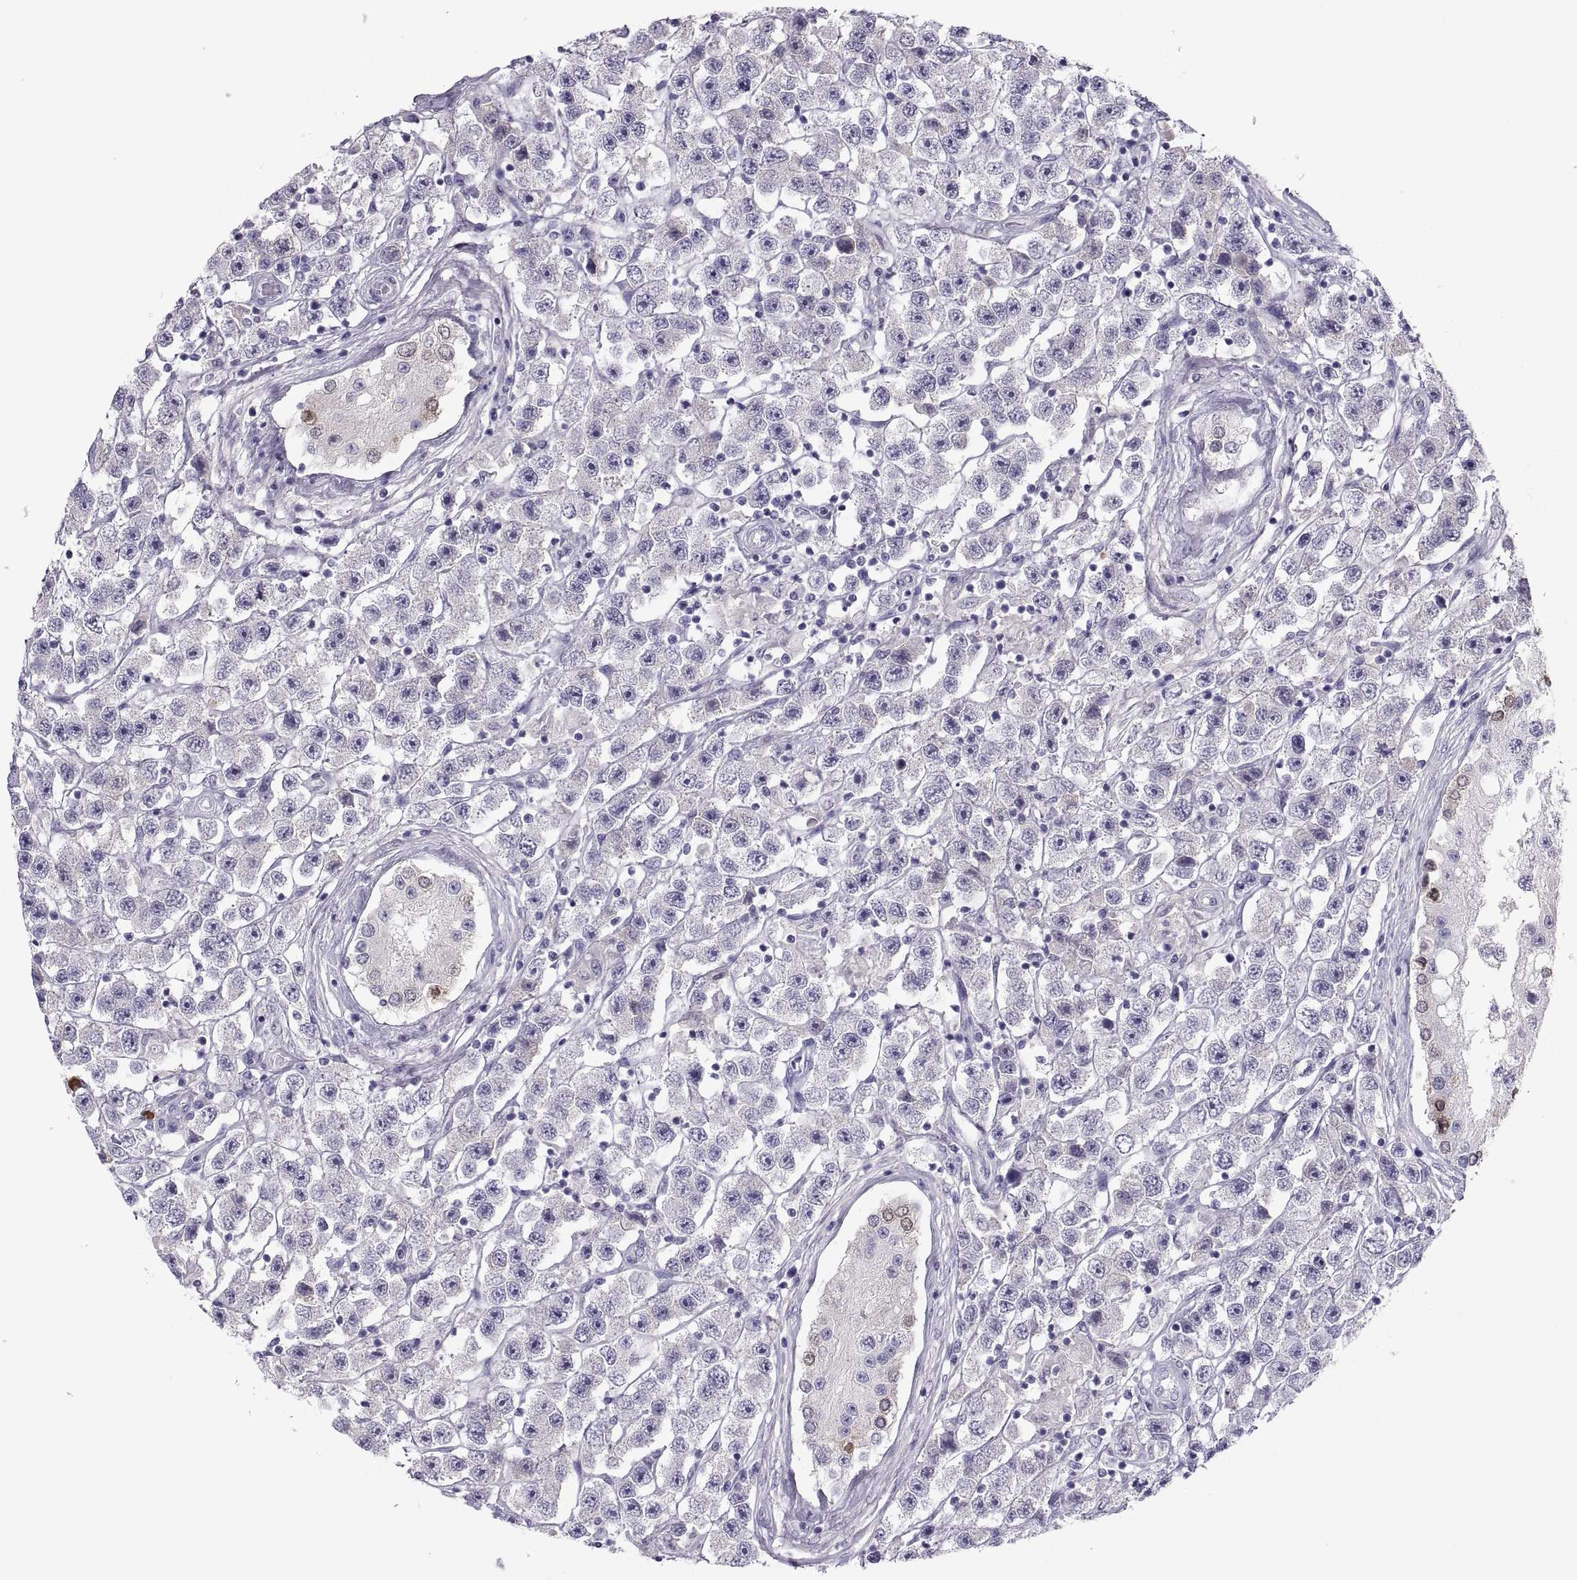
{"staining": {"intensity": "negative", "quantity": "none", "location": "none"}, "tissue": "testis cancer", "cell_type": "Tumor cells", "image_type": "cancer", "snomed": [{"axis": "morphology", "description": "Seminoma, NOS"}, {"axis": "topography", "description": "Testis"}], "caption": "A high-resolution photomicrograph shows IHC staining of testis cancer, which demonstrates no significant staining in tumor cells. Brightfield microscopy of immunohistochemistry stained with DAB (3,3'-diaminobenzidine) (brown) and hematoxylin (blue), captured at high magnification.", "gene": "MAGEB2", "patient": {"sex": "male", "age": 45}}